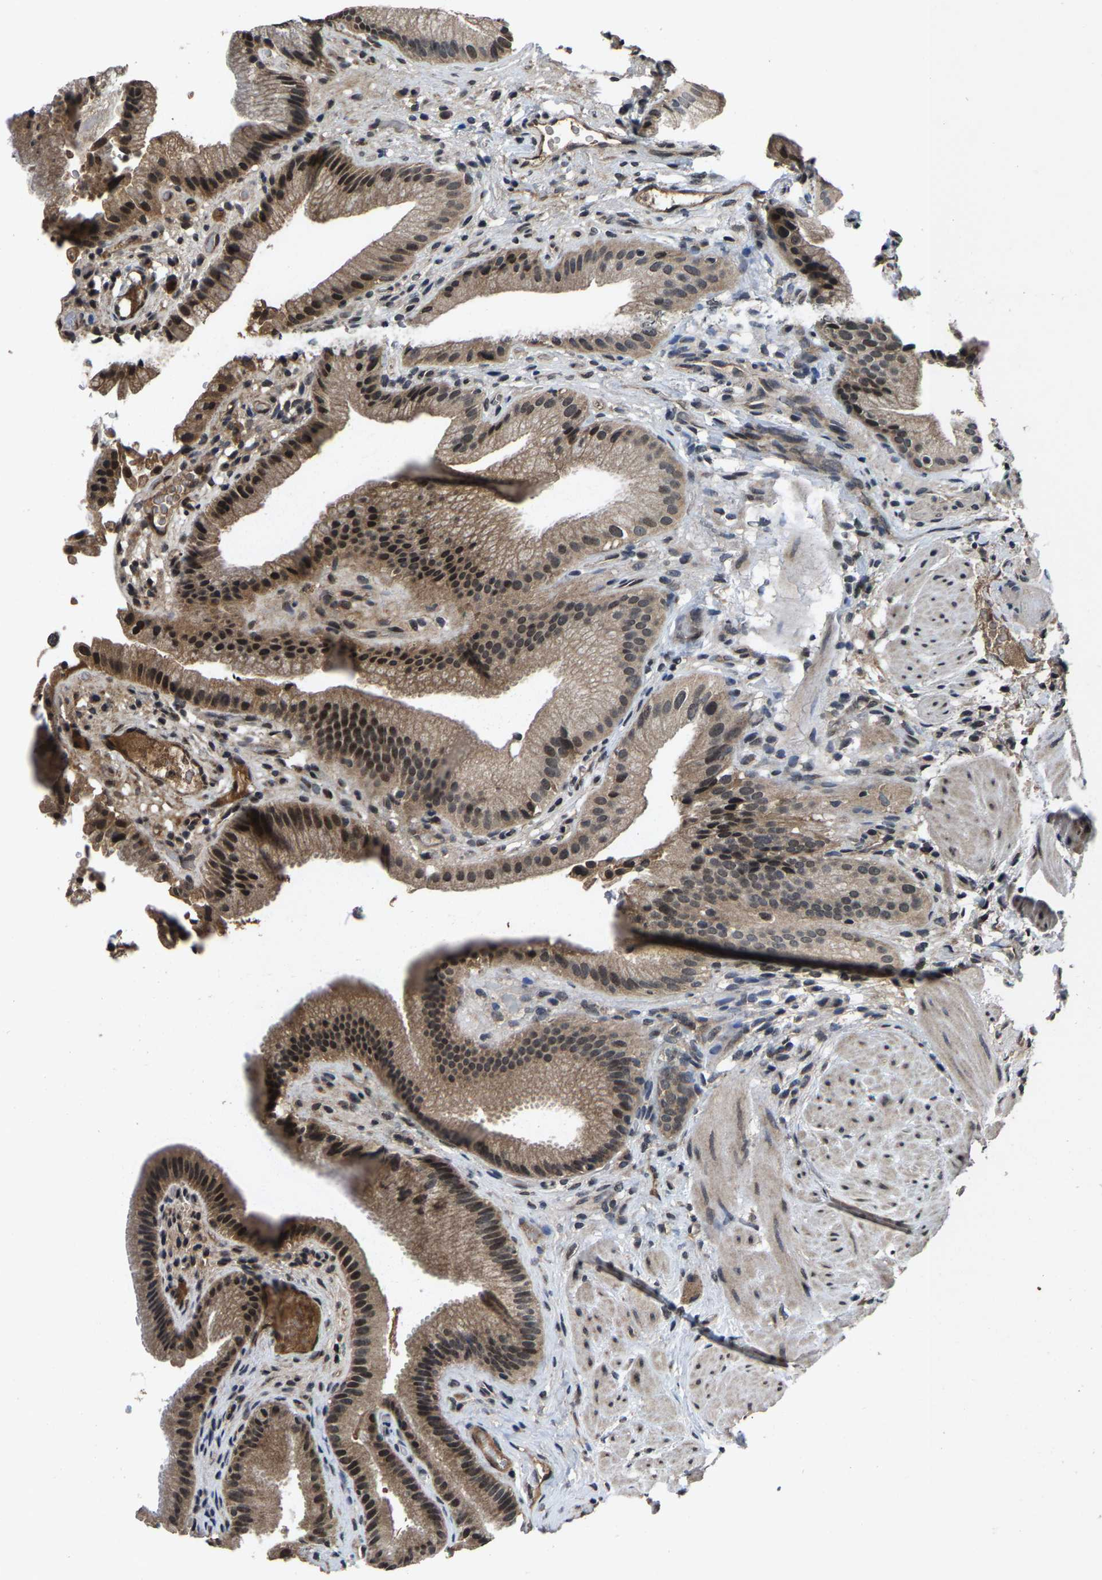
{"staining": {"intensity": "moderate", "quantity": ">75%", "location": "cytoplasmic/membranous,nuclear"}, "tissue": "gallbladder", "cell_type": "Glandular cells", "image_type": "normal", "snomed": [{"axis": "morphology", "description": "Normal tissue, NOS"}, {"axis": "topography", "description": "Gallbladder"}], "caption": "Immunohistochemistry histopathology image of normal gallbladder: gallbladder stained using immunohistochemistry (IHC) demonstrates medium levels of moderate protein expression localized specifically in the cytoplasmic/membranous,nuclear of glandular cells, appearing as a cytoplasmic/membranous,nuclear brown color.", "gene": "HUWE1", "patient": {"sex": "male", "age": 49}}